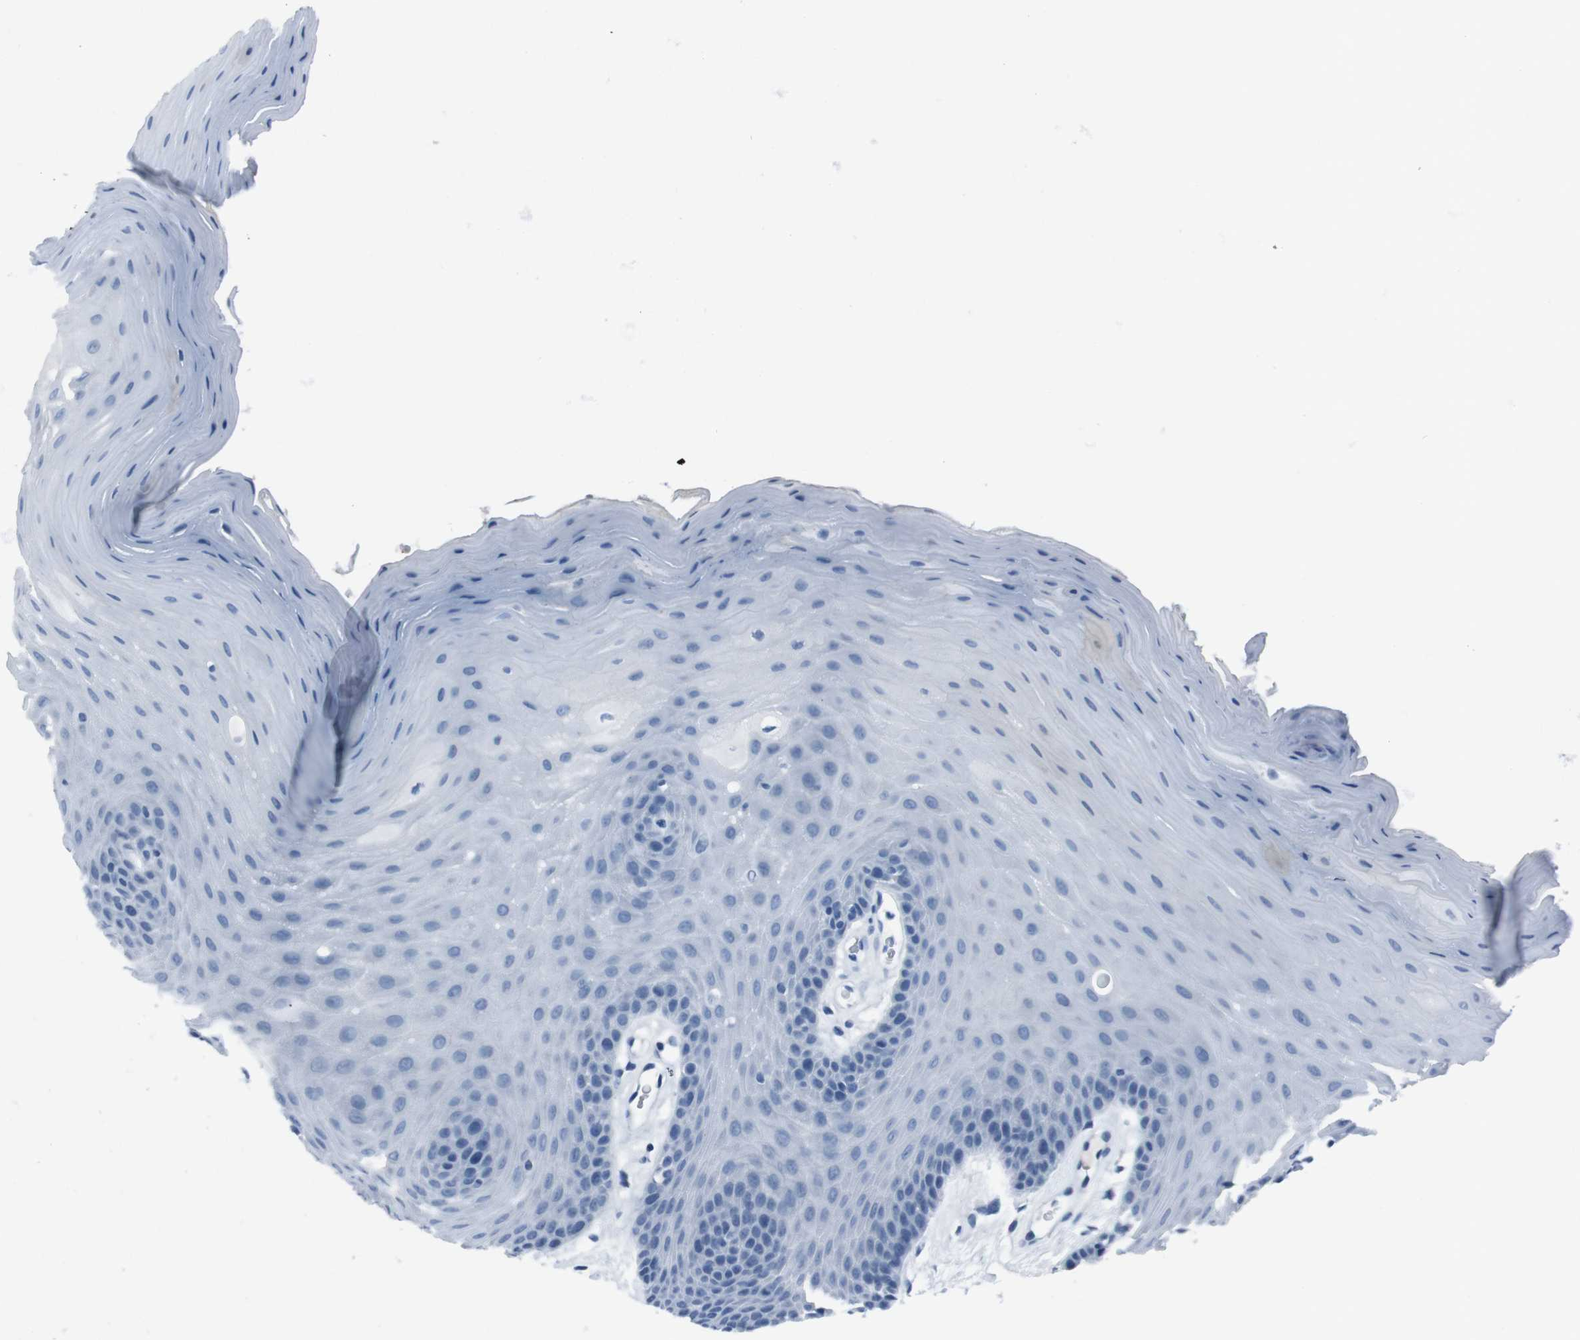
{"staining": {"intensity": "negative", "quantity": "none", "location": "none"}, "tissue": "oral mucosa", "cell_type": "Squamous epithelial cells", "image_type": "normal", "snomed": [{"axis": "morphology", "description": "Normal tissue, NOS"}, {"axis": "morphology", "description": "Squamous cell carcinoma, NOS"}, {"axis": "topography", "description": "Skeletal muscle"}, {"axis": "topography", "description": "Adipose tissue"}, {"axis": "topography", "description": "Vascular tissue"}, {"axis": "topography", "description": "Oral tissue"}, {"axis": "topography", "description": "Peripheral nerve tissue"}, {"axis": "topography", "description": "Head-Neck"}], "caption": "This is an immunohistochemistry (IHC) image of unremarkable human oral mucosa. There is no staining in squamous epithelial cells.", "gene": "ST6GAL1", "patient": {"sex": "male", "age": 71}}